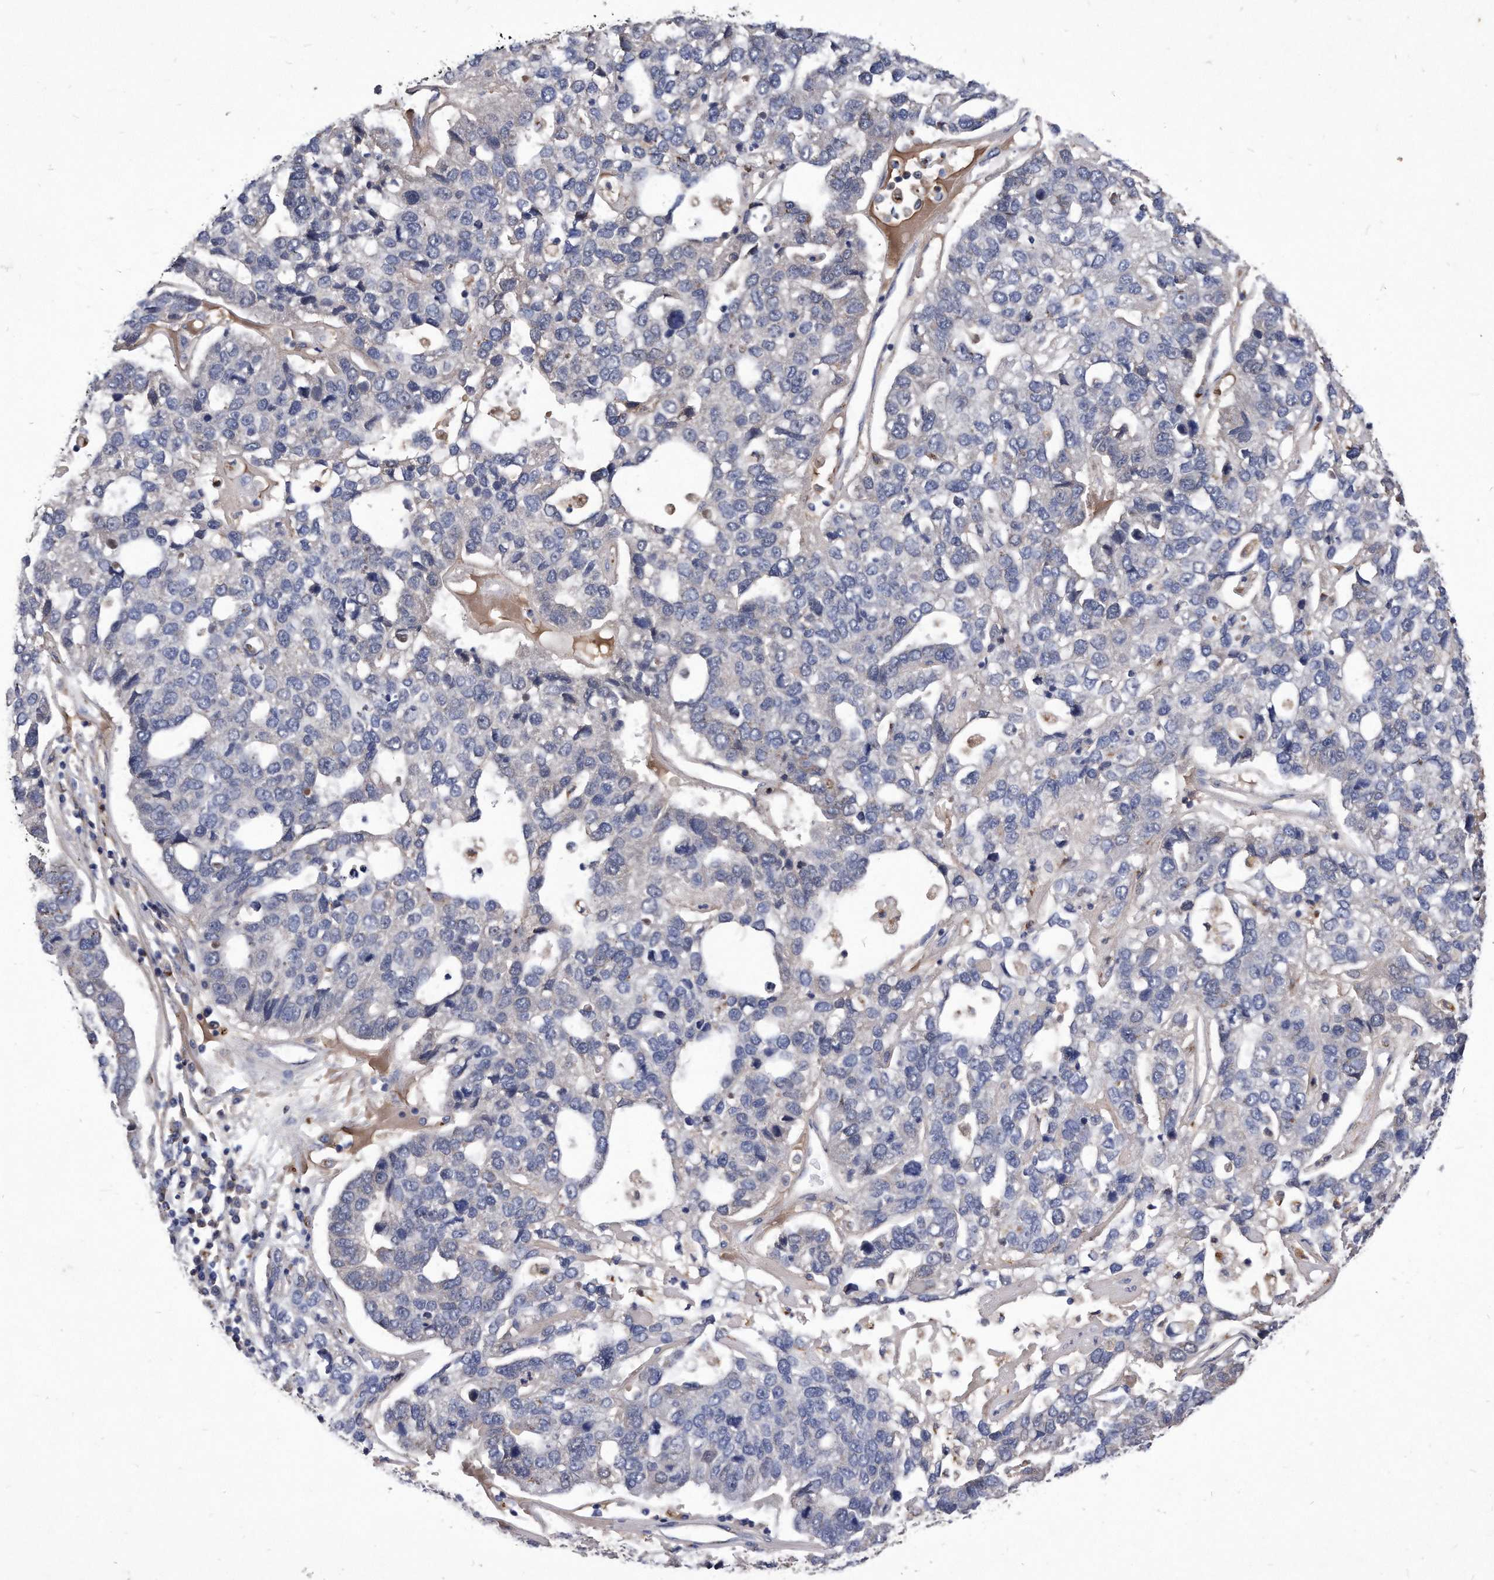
{"staining": {"intensity": "negative", "quantity": "none", "location": "none"}, "tissue": "pancreatic cancer", "cell_type": "Tumor cells", "image_type": "cancer", "snomed": [{"axis": "morphology", "description": "Adenocarcinoma, NOS"}, {"axis": "topography", "description": "Pancreas"}], "caption": "Immunohistochemistry (IHC) histopathology image of neoplastic tissue: pancreatic cancer (adenocarcinoma) stained with DAB exhibits no significant protein positivity in tumor cells. (DAB (3,3'-diaminobenzidine) immunohistochemistry visualized using brightfield microscopy, high magnification).", "gene": "MGAT4A", "patient": {"sex": "female", "age": 61}}